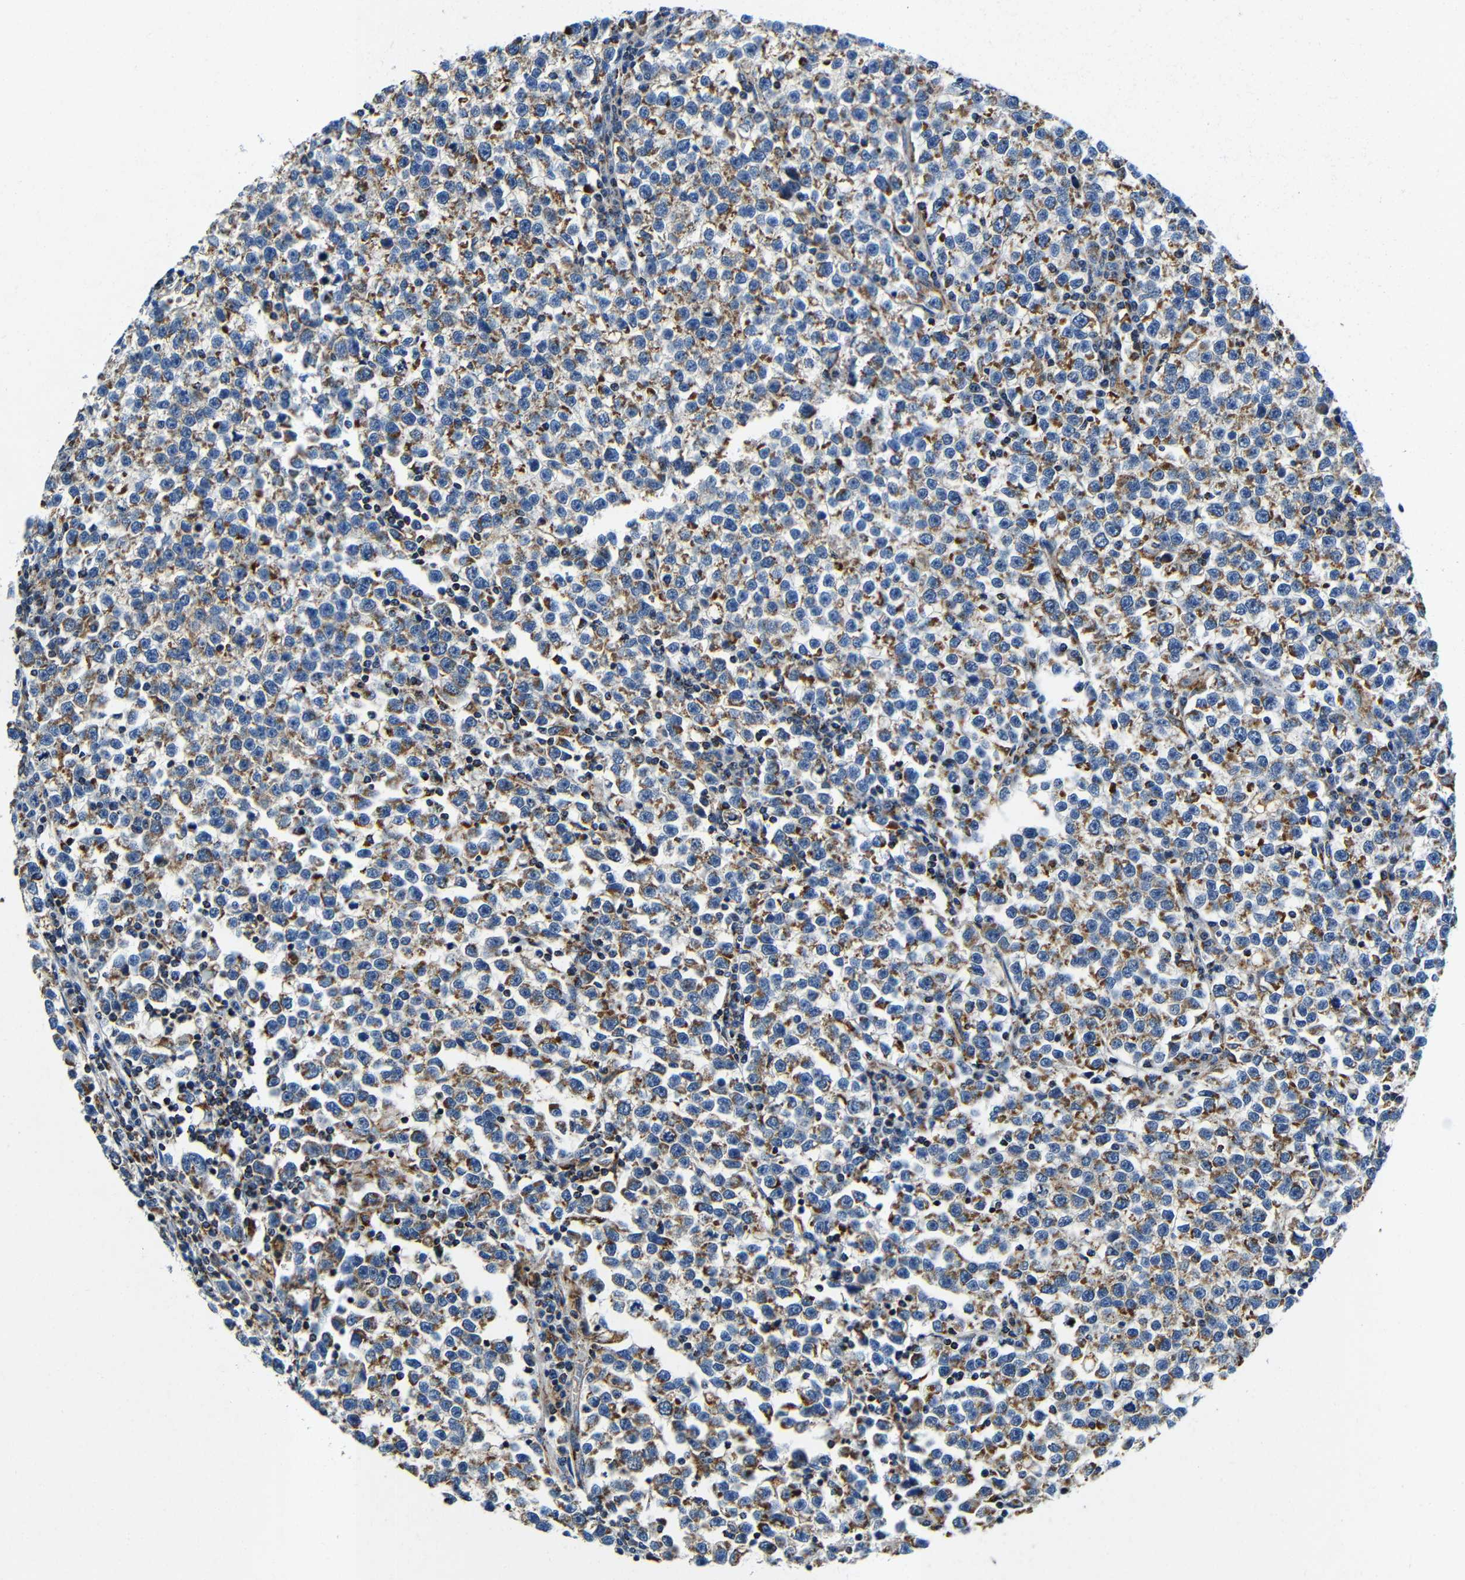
{"staining": {"intensity": "moderate", "quantity": "25%-75%", "location": "cytoplasmic/membranous"}, "tissue": "testis cancer", "cell_type": "Tumor cells", "image_type": "cancer", "snomed": [{"axis": "morphology", "description": "Normal tissue, NOS"}, {"axis": "morphology", "description": "Seminoma, NOS"}, {"axis": "topography", "description": "Testis"}], "caption": "The micrograph demonstrates a brown stain indicating the presence of a protein in the cytoplasmic/membranous of tumor cells in testis cancer (seminoma). (brown staining indicates protein expression, while blue staining denotes nuclei).", "gene": "GALNT18", "patient": {"sex": "male", "age": 43}}